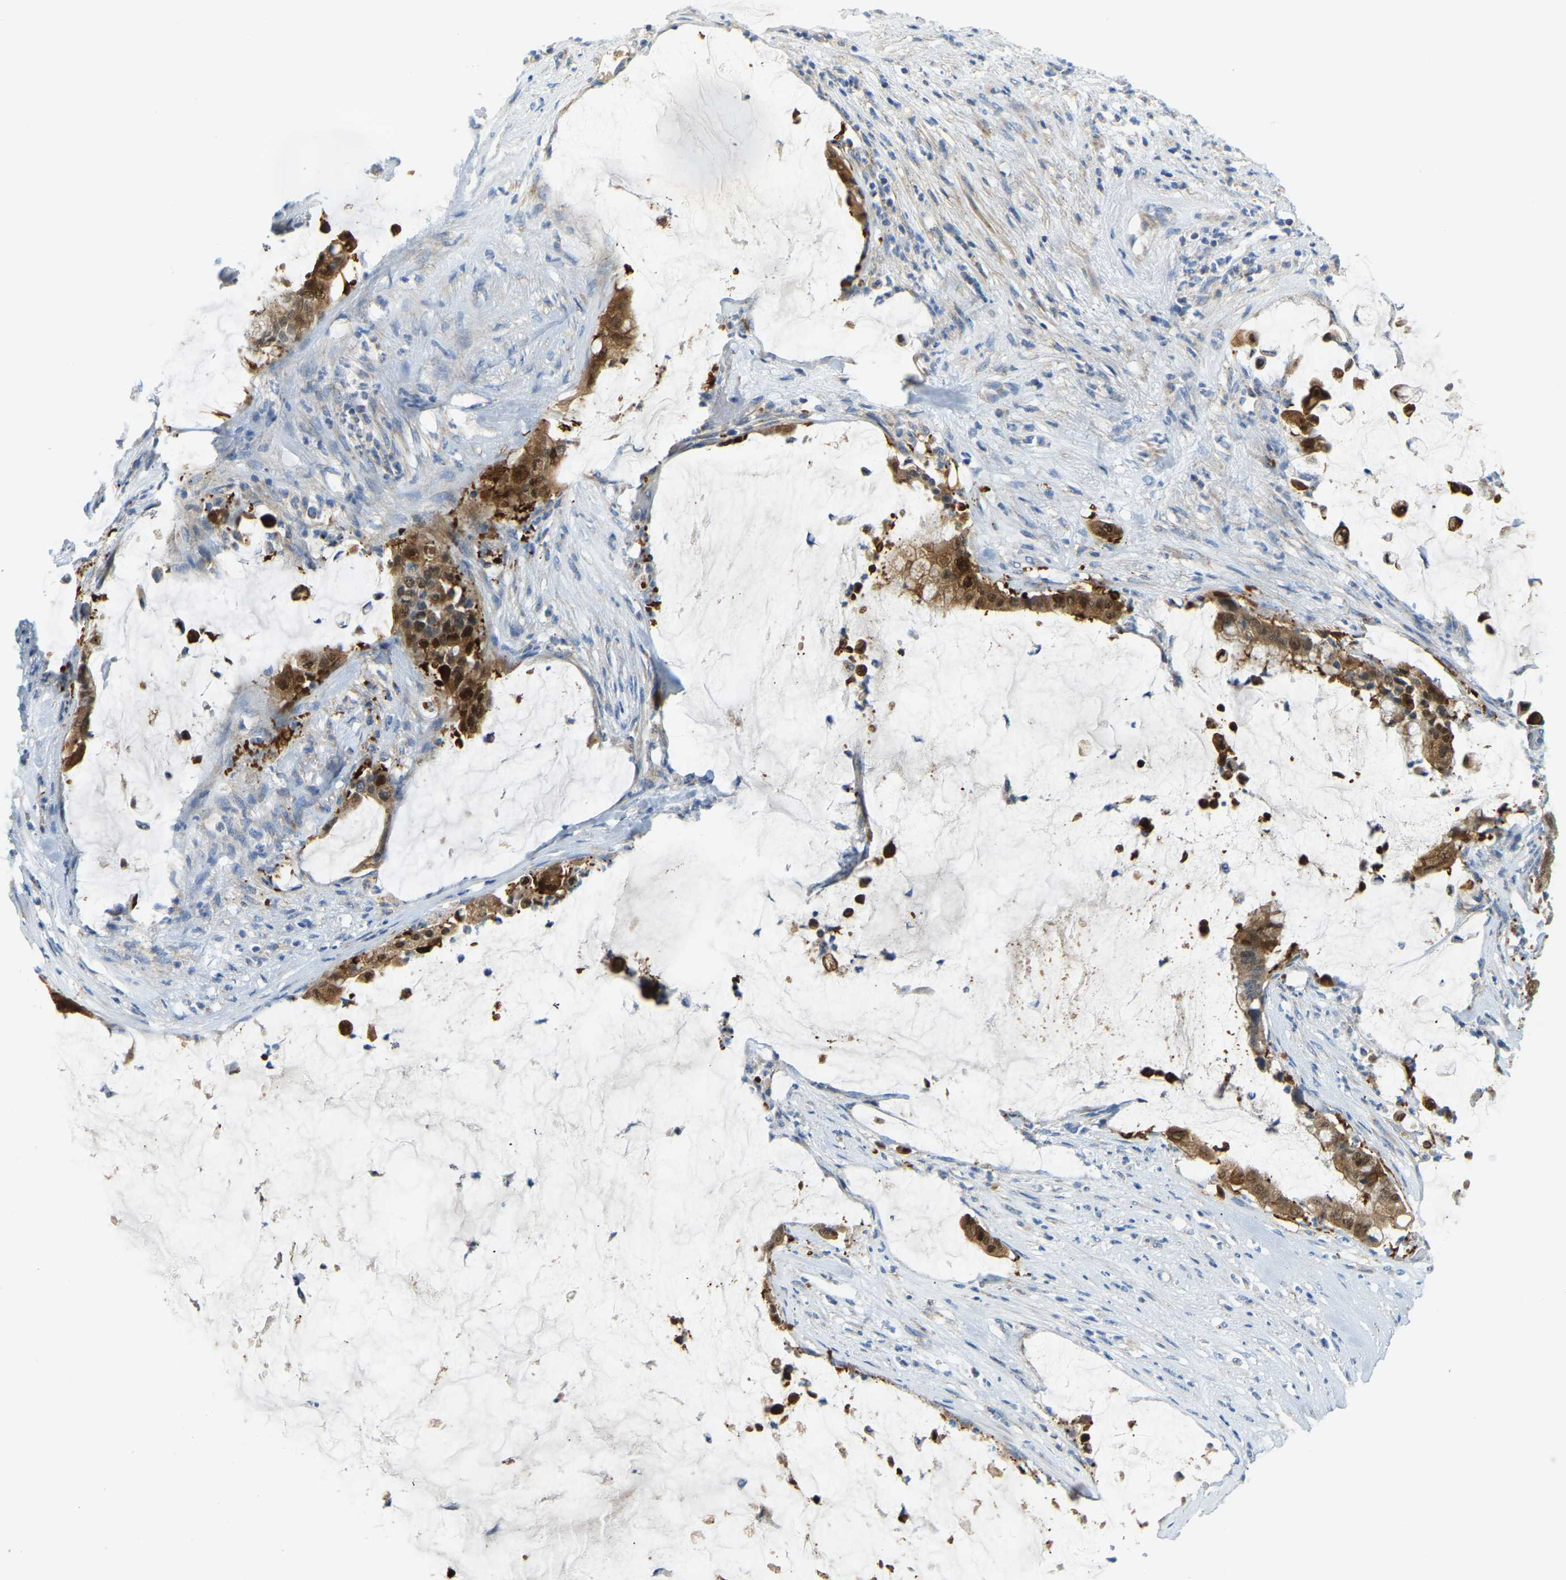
{"staining": {"intensity": "moderate", "quantity": "25%-75%", "location": "cytoplasmic/membranous,nuclear"}, "tissue": "pancreatic cancer", "cell_type": "Tumor cells", "image_type": "cancer", "snomed": [{"axis": "morphology", "description": "Adenocarcinoma, NOS"}, {"axis": "topography", "description": "Pancreas"}], "caption": "A brown stain labels moderate cytoplasmic/membranous and nuclear expression of a protein in pancreatic cancer (adenocarcinoma) tumor cells.", "gene": "GDA", "patient": {"sex": "male", "age": 41}}